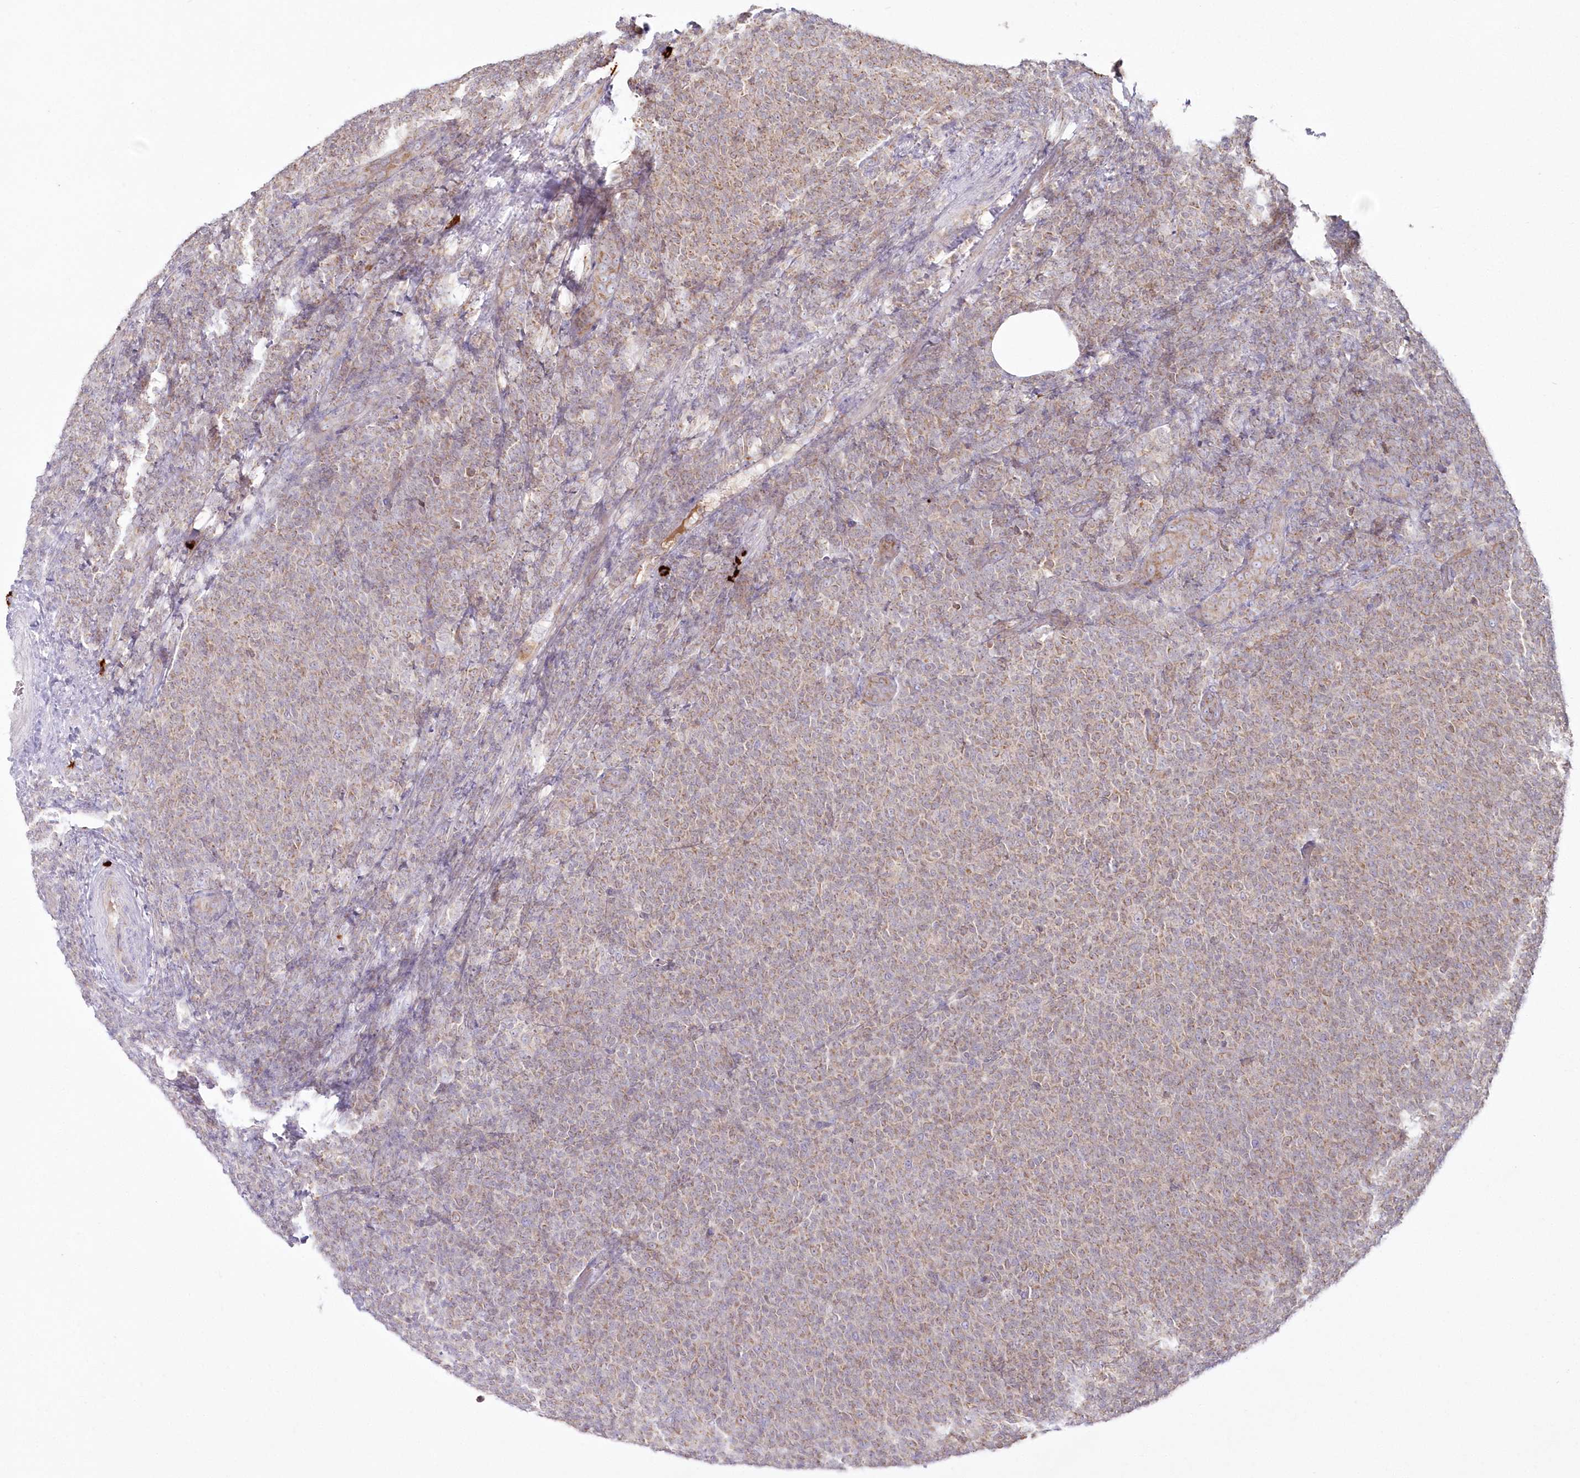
{"staining": {"intensity": "moderate", "quantity": ">75%", "location": "cytoplasmic/membranous"}, "tissue": "lymphoma", "cell_type": "Tumor cells", "image_type": "cancer", "snomed": [{"axis": "morphology", "description": "Malignant lymphoma, non-Hodgkin's type, Low grade"}, {"axis": "topography", "description": "Lymph node"}], "caption": "Protein expression analysis of human lymphoma reveals moderate cytoplasmic/membranous positivity in about >75% of tumor cells. The protein is stained brown, and the nuclei are stained in blue (DAB (3,3'-diaminobenzidine) IHC with brightfield microscopy, high magnification).", "gene": "ARSB", "patient": {"sex": "male", "age": 66}}